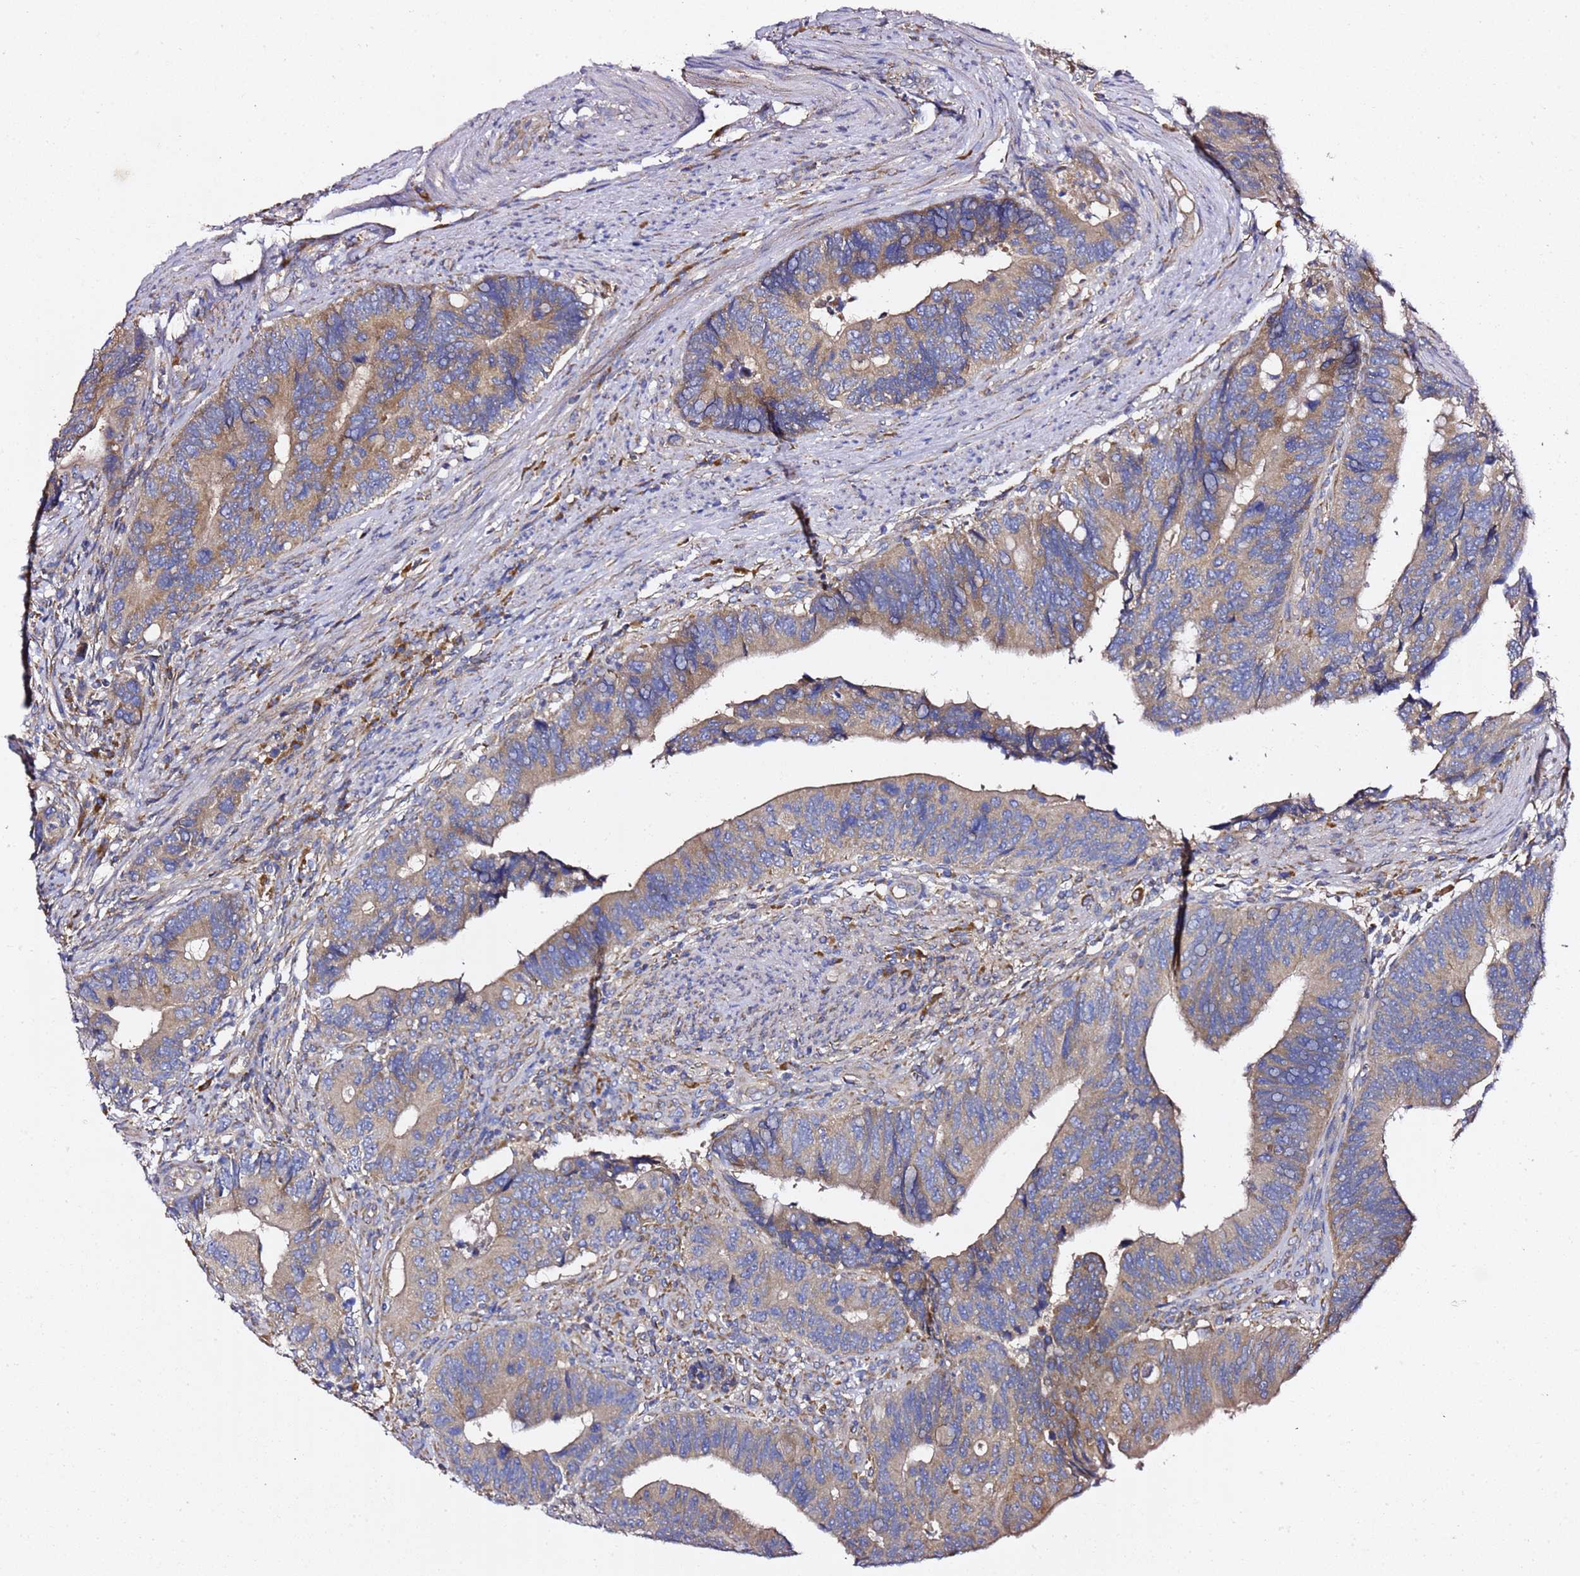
{"staining": {"intensity": "weak", "quantity": "25%-75%", "location": "cytoplasmic/membranous"}, "tissue": "colorectal cancer", "cell_type": "Tumor cells", "image_type": "cancer", "snomed": [{"axis": "morphology", "description": "Adenocarcinoma, NOS"}, {"axis": "topography", "description": "Colon"}], "caption": "Colorectal cancer stained with a protein marker displays weak staining in tumor cells.", "gene": "C19orf12", "patient": {"sex": "male", "age": 87}}